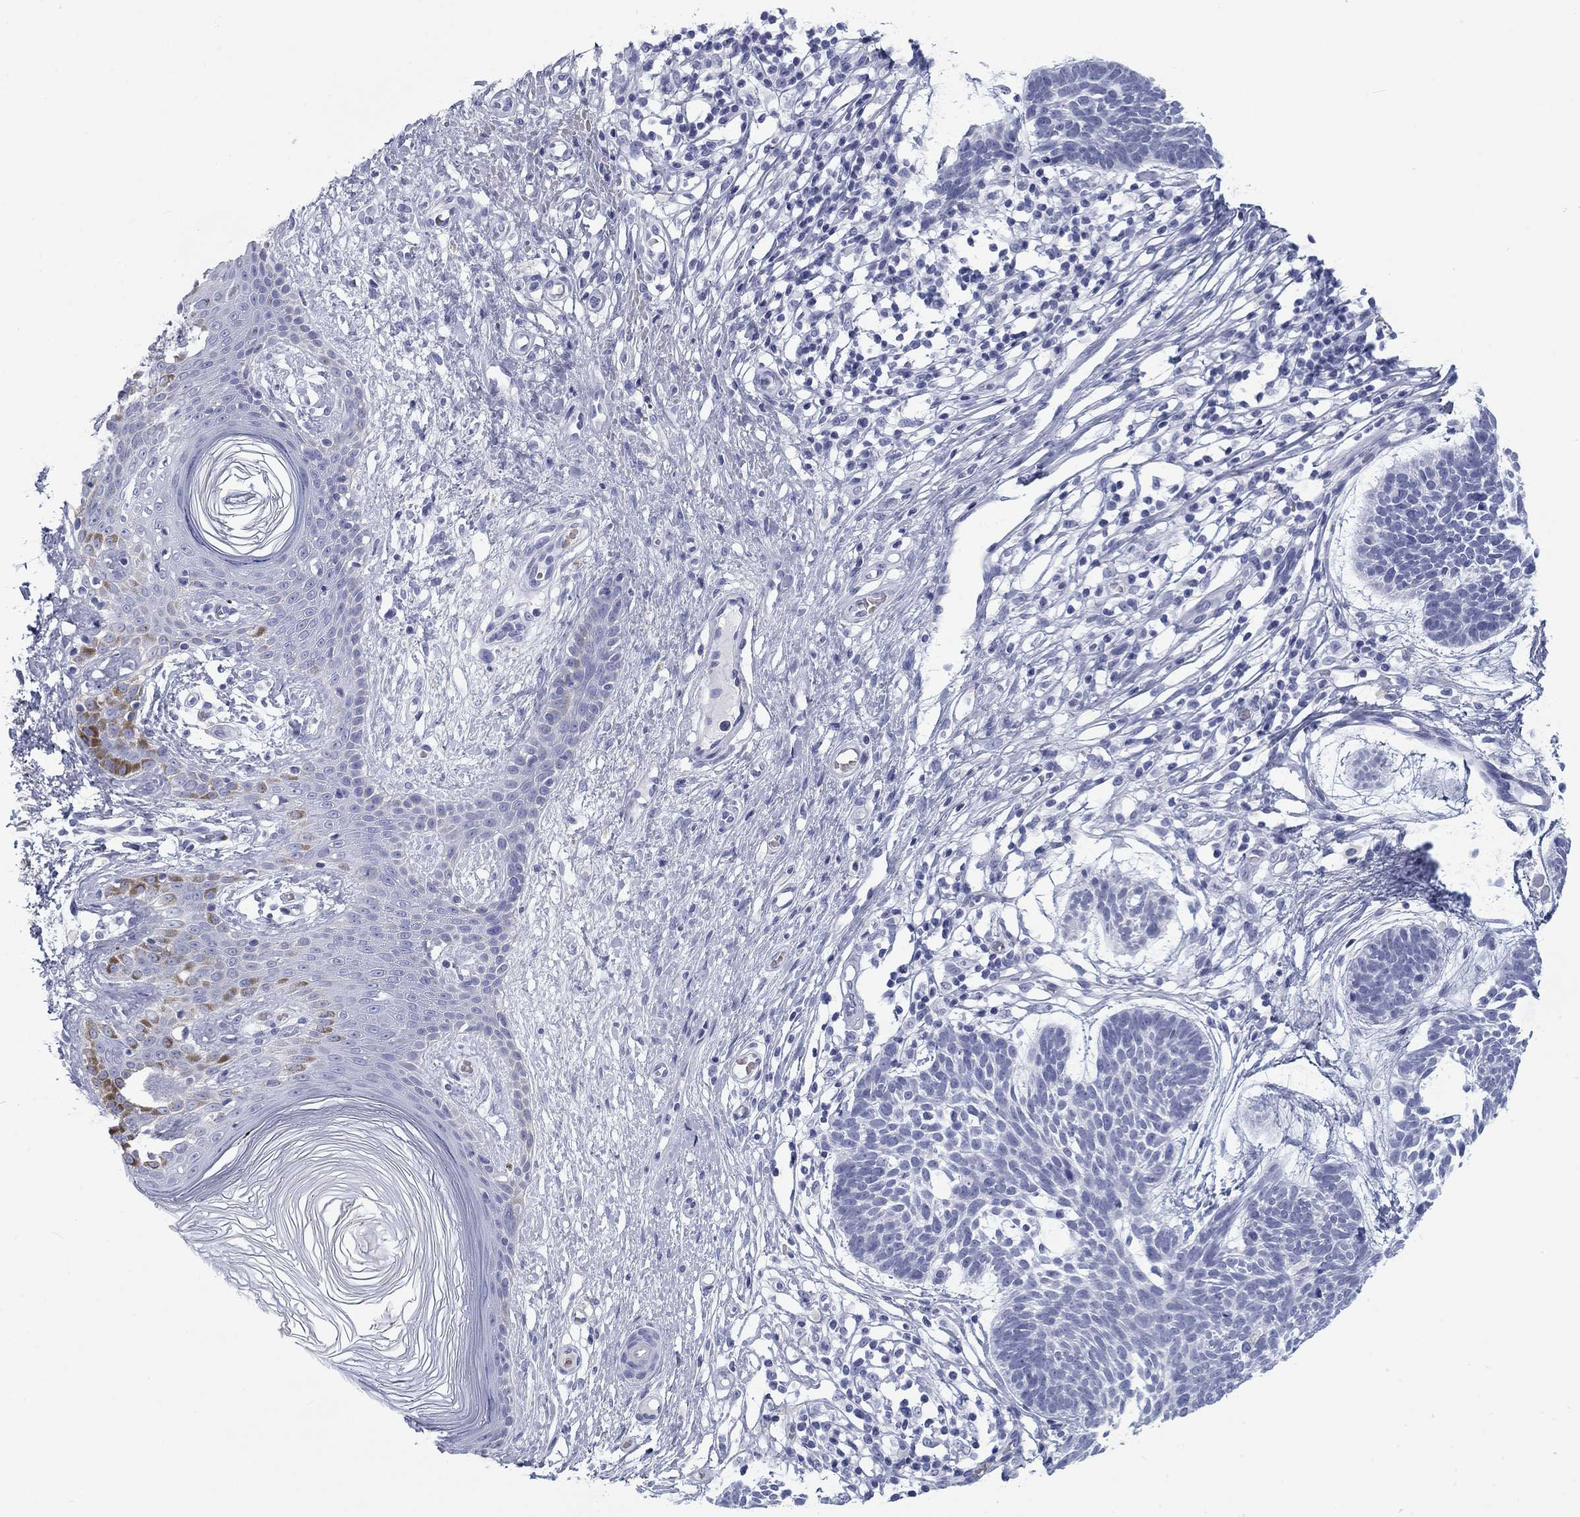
{"staining": {"intensity": "negative", "quantity": "none", "location": "none"}, "tissue": "skin cancer", "cell_type": "Tumor cells", "image_type": "cancer", "snomed": [{"axis": "morphology", "description": "Basal cell carcinoma"}, {"axis": "topography", "description": "Skin"}], "caption": "Immunohistochemistry (IHC) histopathology image of basal cell carcinoma (skin) stained for a protein (brown), which exhibits no expression in tumor cells.", "gene": "CALB1", "patient": {"sex": "male", "age": 85}}